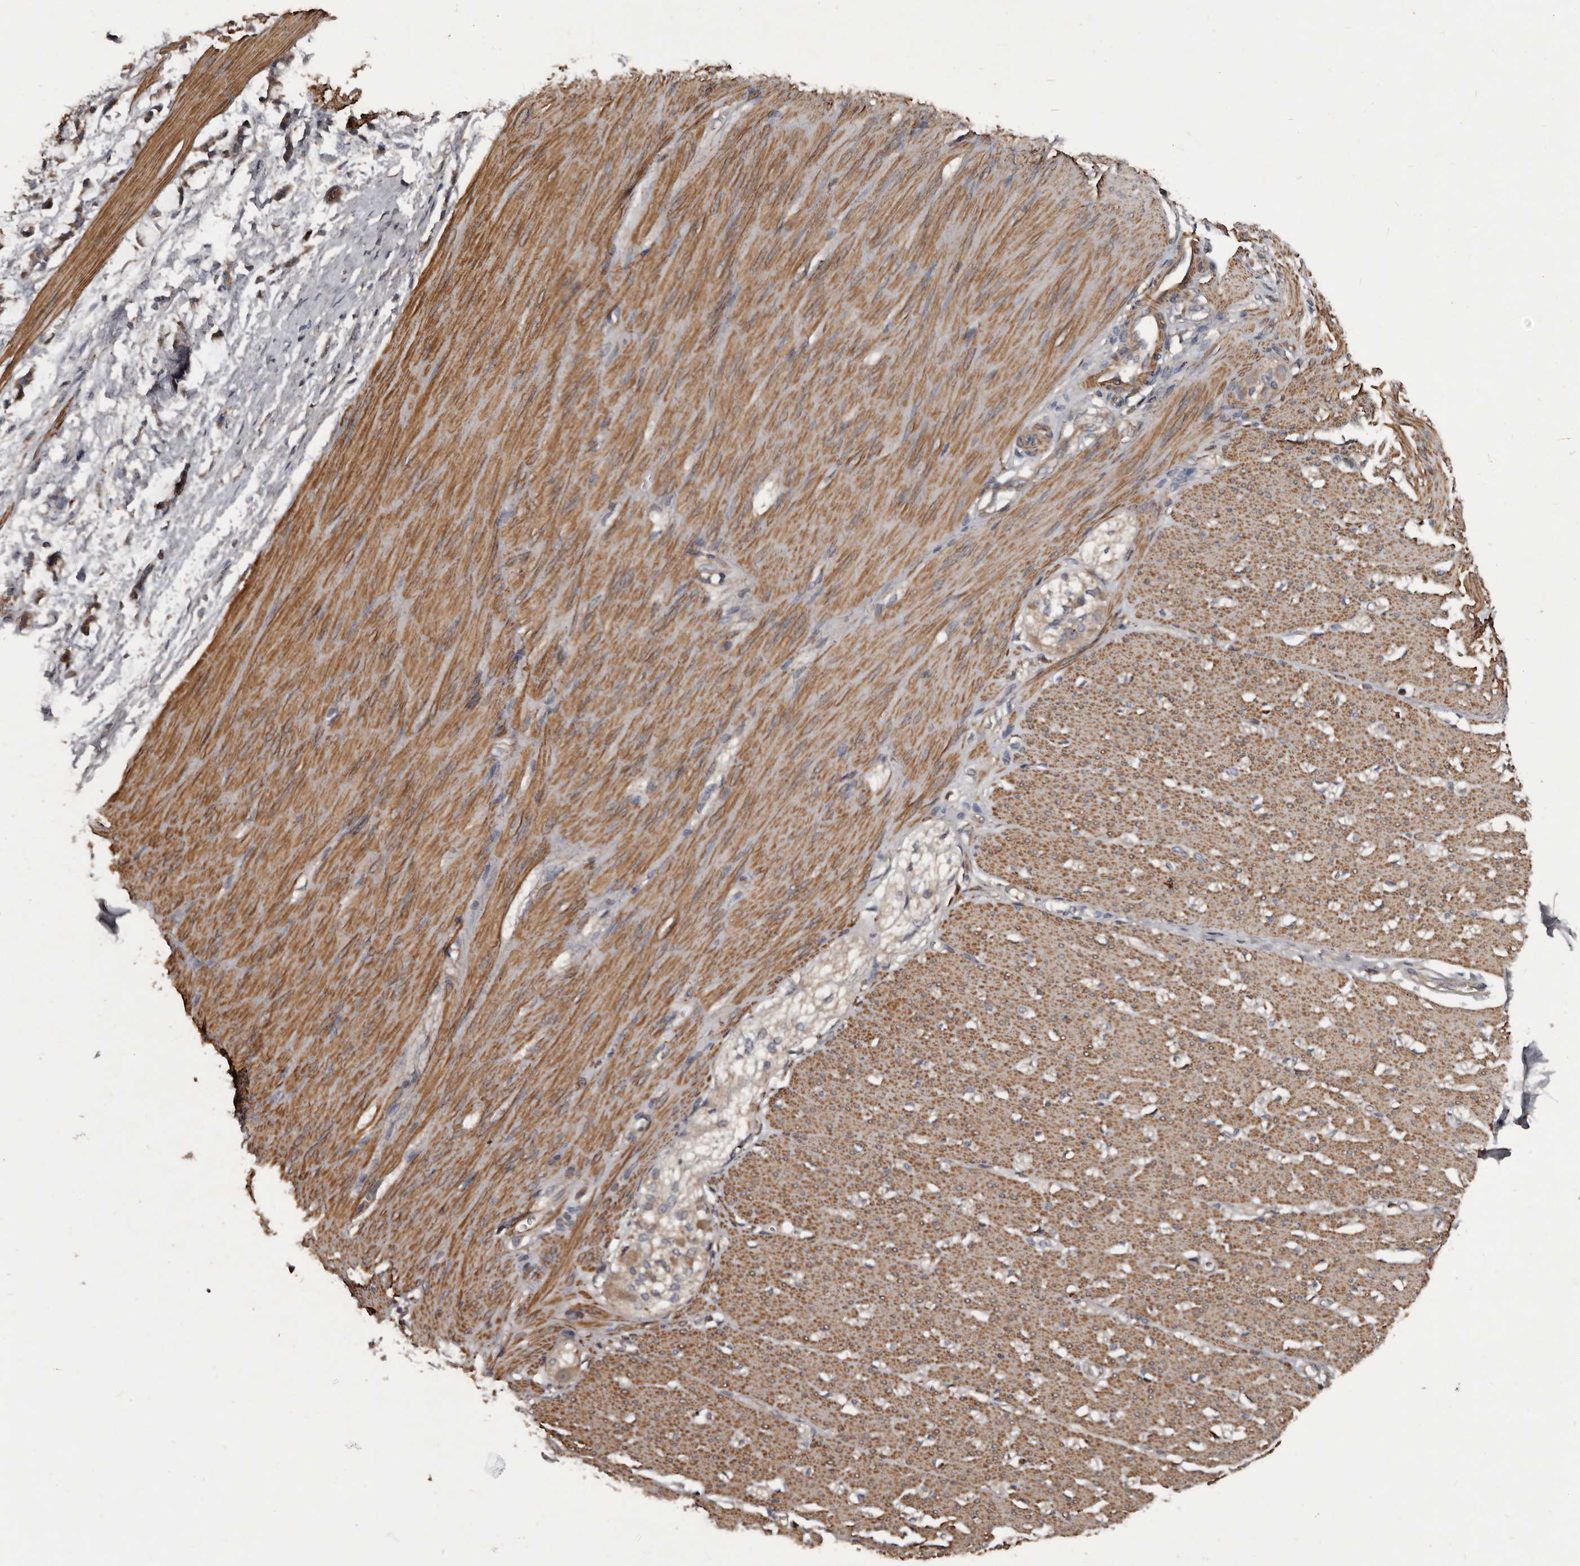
{"staining": {"intensity": "moderate", "quantity": ">75%", "location": "cytoplasmic/membranous"}, "tissue": "smooth muscle", "cell_type": "Smooth muscle cells", "image_type": "normal", "snomed": [{"axis": "morphology", "description": "Normal tissue, NOS"}, {"axis": "morphology", "description": "Adenocarcinoma, NOS"}, {"axis": "topography", "description": "Colon"}, {"axis": "topography", "description": "Peripheral nerve tissue"}], "caption": "Smooth muscle cells exhibit medium levels of moderate cytoplasmic/membranous staining in approximately >75% of cells in benign human smooth muscle. The staining is performed using DAB (3,3'-diaminobenzidine) brown chromogen to label protein expression. The nuclei are counter-stained blue using hematoxylin.", "gene": "GREB1", "patient": {"sex": "male", "age": 14}}